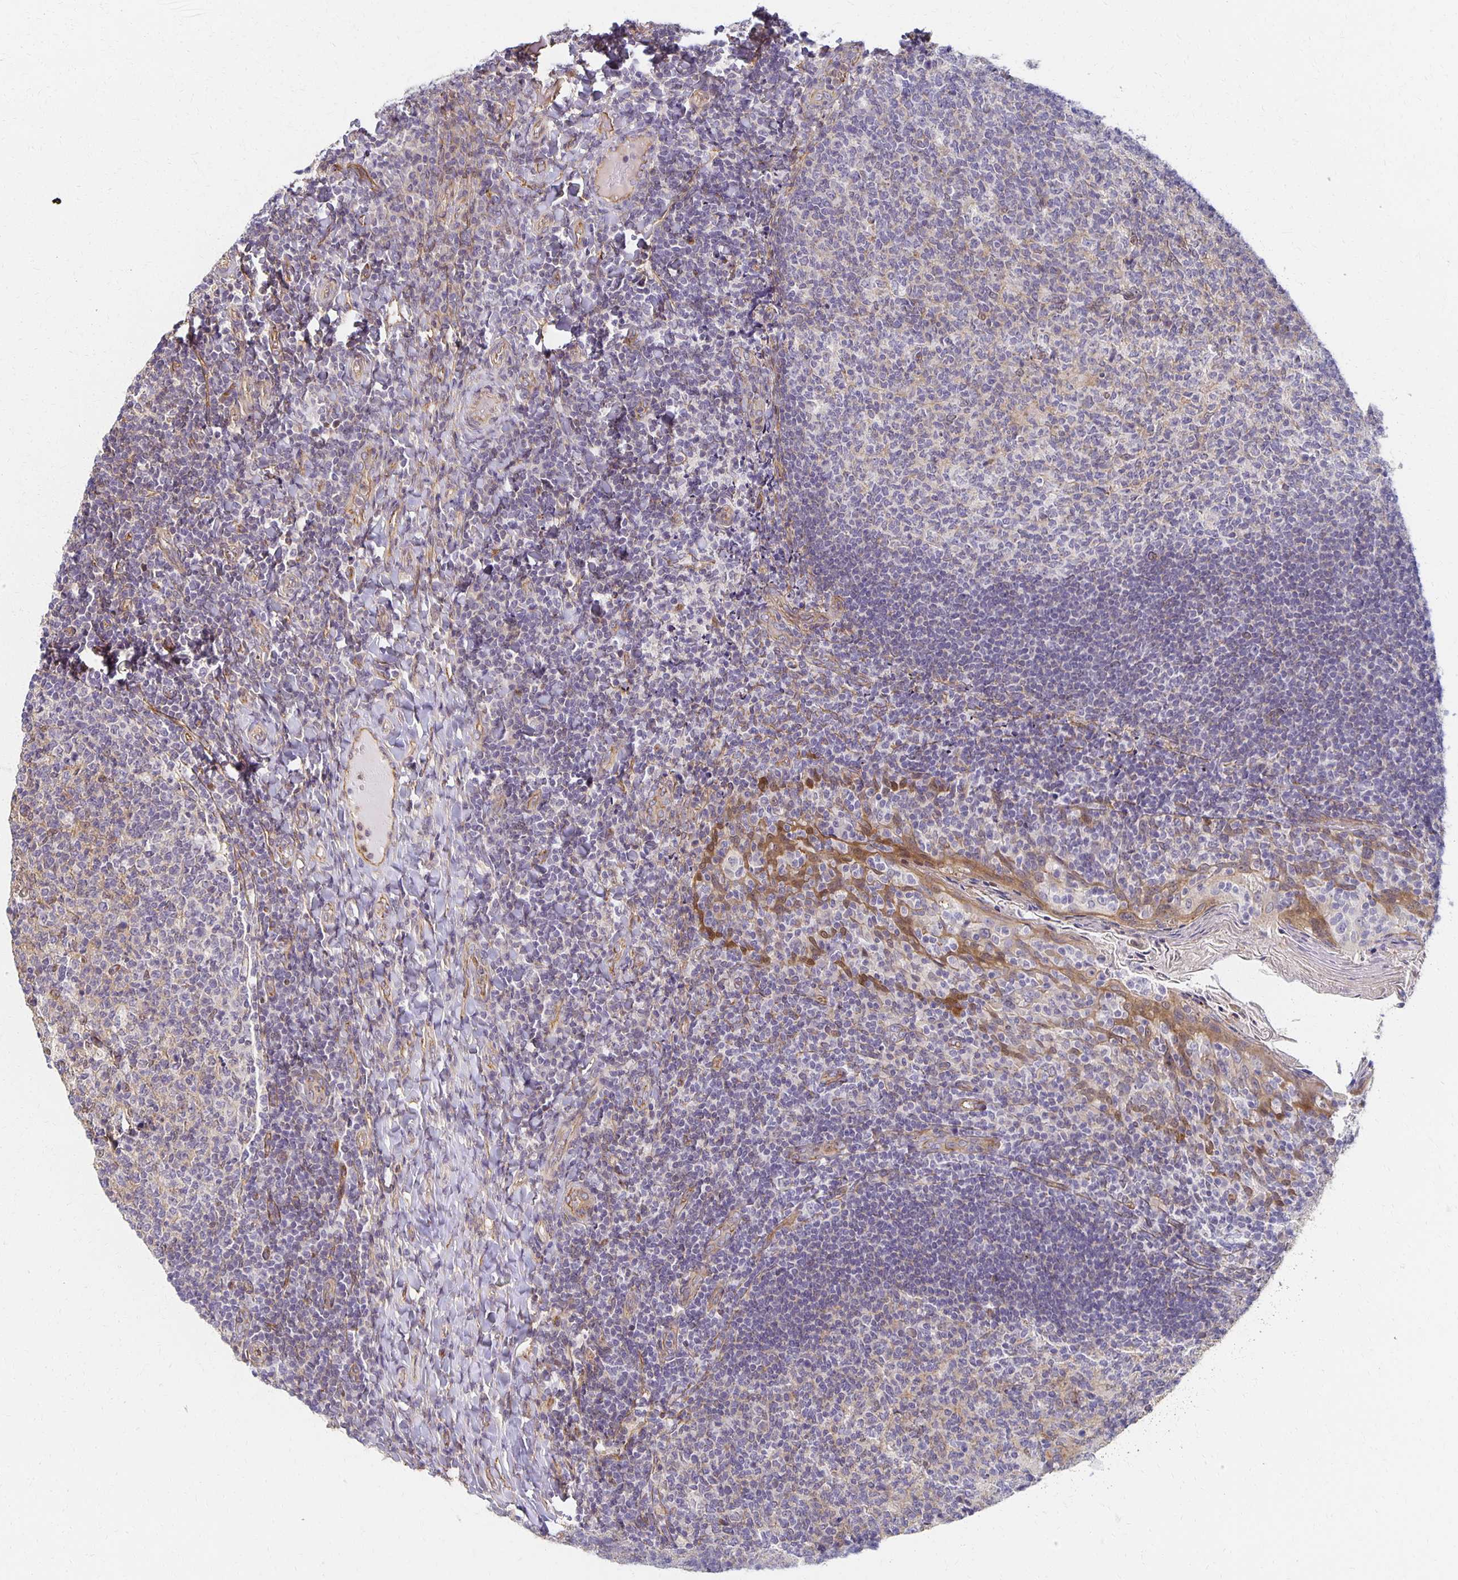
{"staining": {"intensity": "weak", "quantity": "<25%", "location": "cytoplasmic/membranous"}, "tissue": "tonsil", "cell_type": "Germinal center cells", "image_type": "normal", "snomed": [{"axis": "morphology", "description": "Normal tissue, NOS"}, {"axis": "topography", "description": "Tonsil"}], "caption": "Immunohistochemistry (IHC) histopathology image of normal tonsil: human tonsil stained with DAB demonstrates no significant protein staining in germinal center cells.", "gene": "SORL1", "patient": {"sex": "female", "age": 10}}